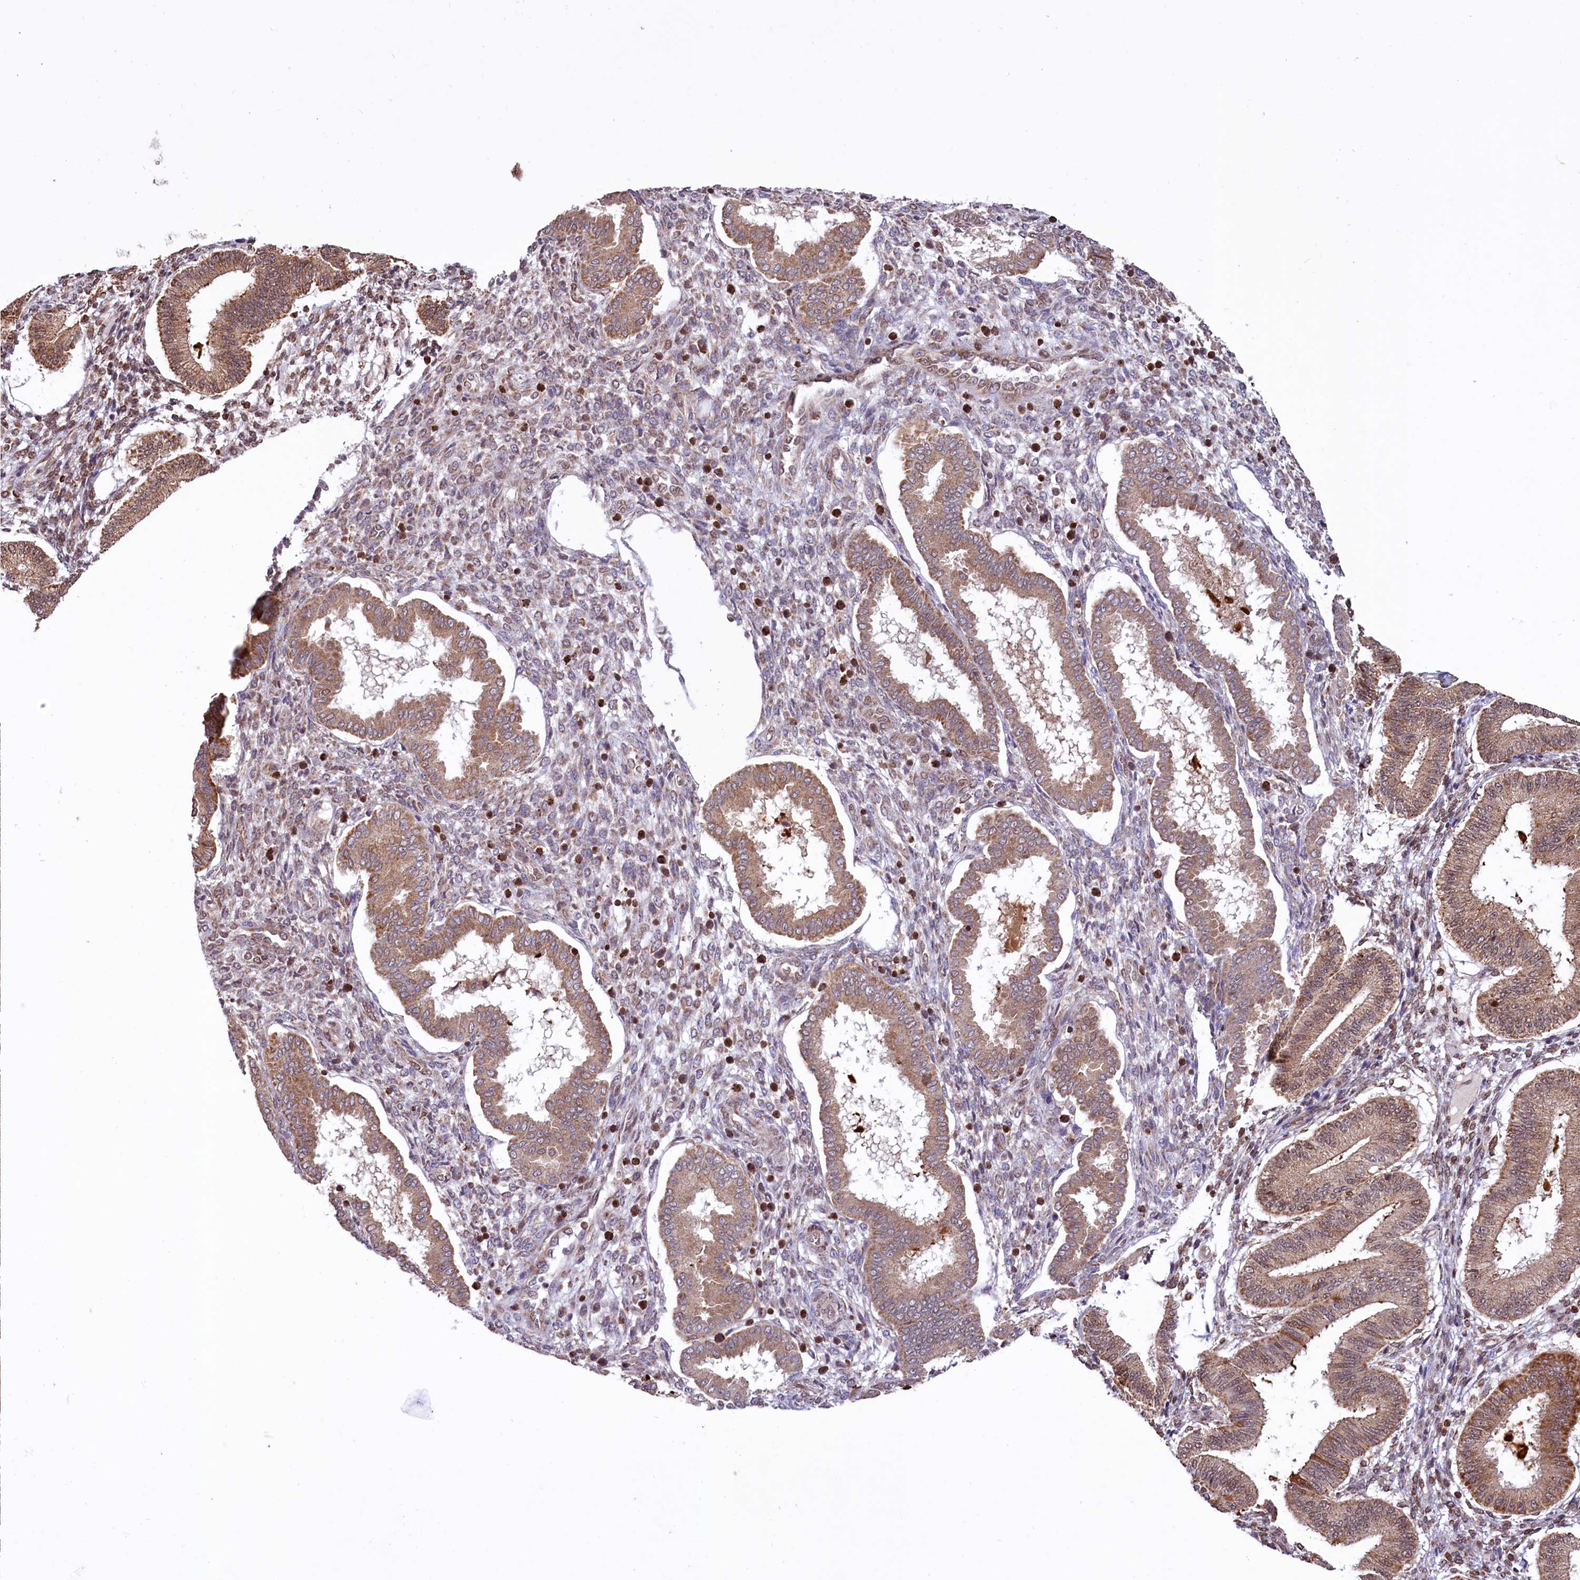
{"staining": {"intensity": "weak", "quantity": "25%-75%", "location": "cytoplasmic/membranous,nuclear"}, "tissue": "endometrium", "cell_type": "Cells in endometrial stroma", "image_type": "normal", "snomed": [{"axis": "morphology", "description": "Normal tissue, NOS"}, {"axis": "topography", "description": "Endometrium"}], "caption": "IHC of normal human endometrium demonstrates low levels of weak cytoplasmic/membranous,nuclear staining in about 25%-75% of cells in endometrial stroma.", "gene": "PHC3", "patient": {"sex": "female", "age": 24}}